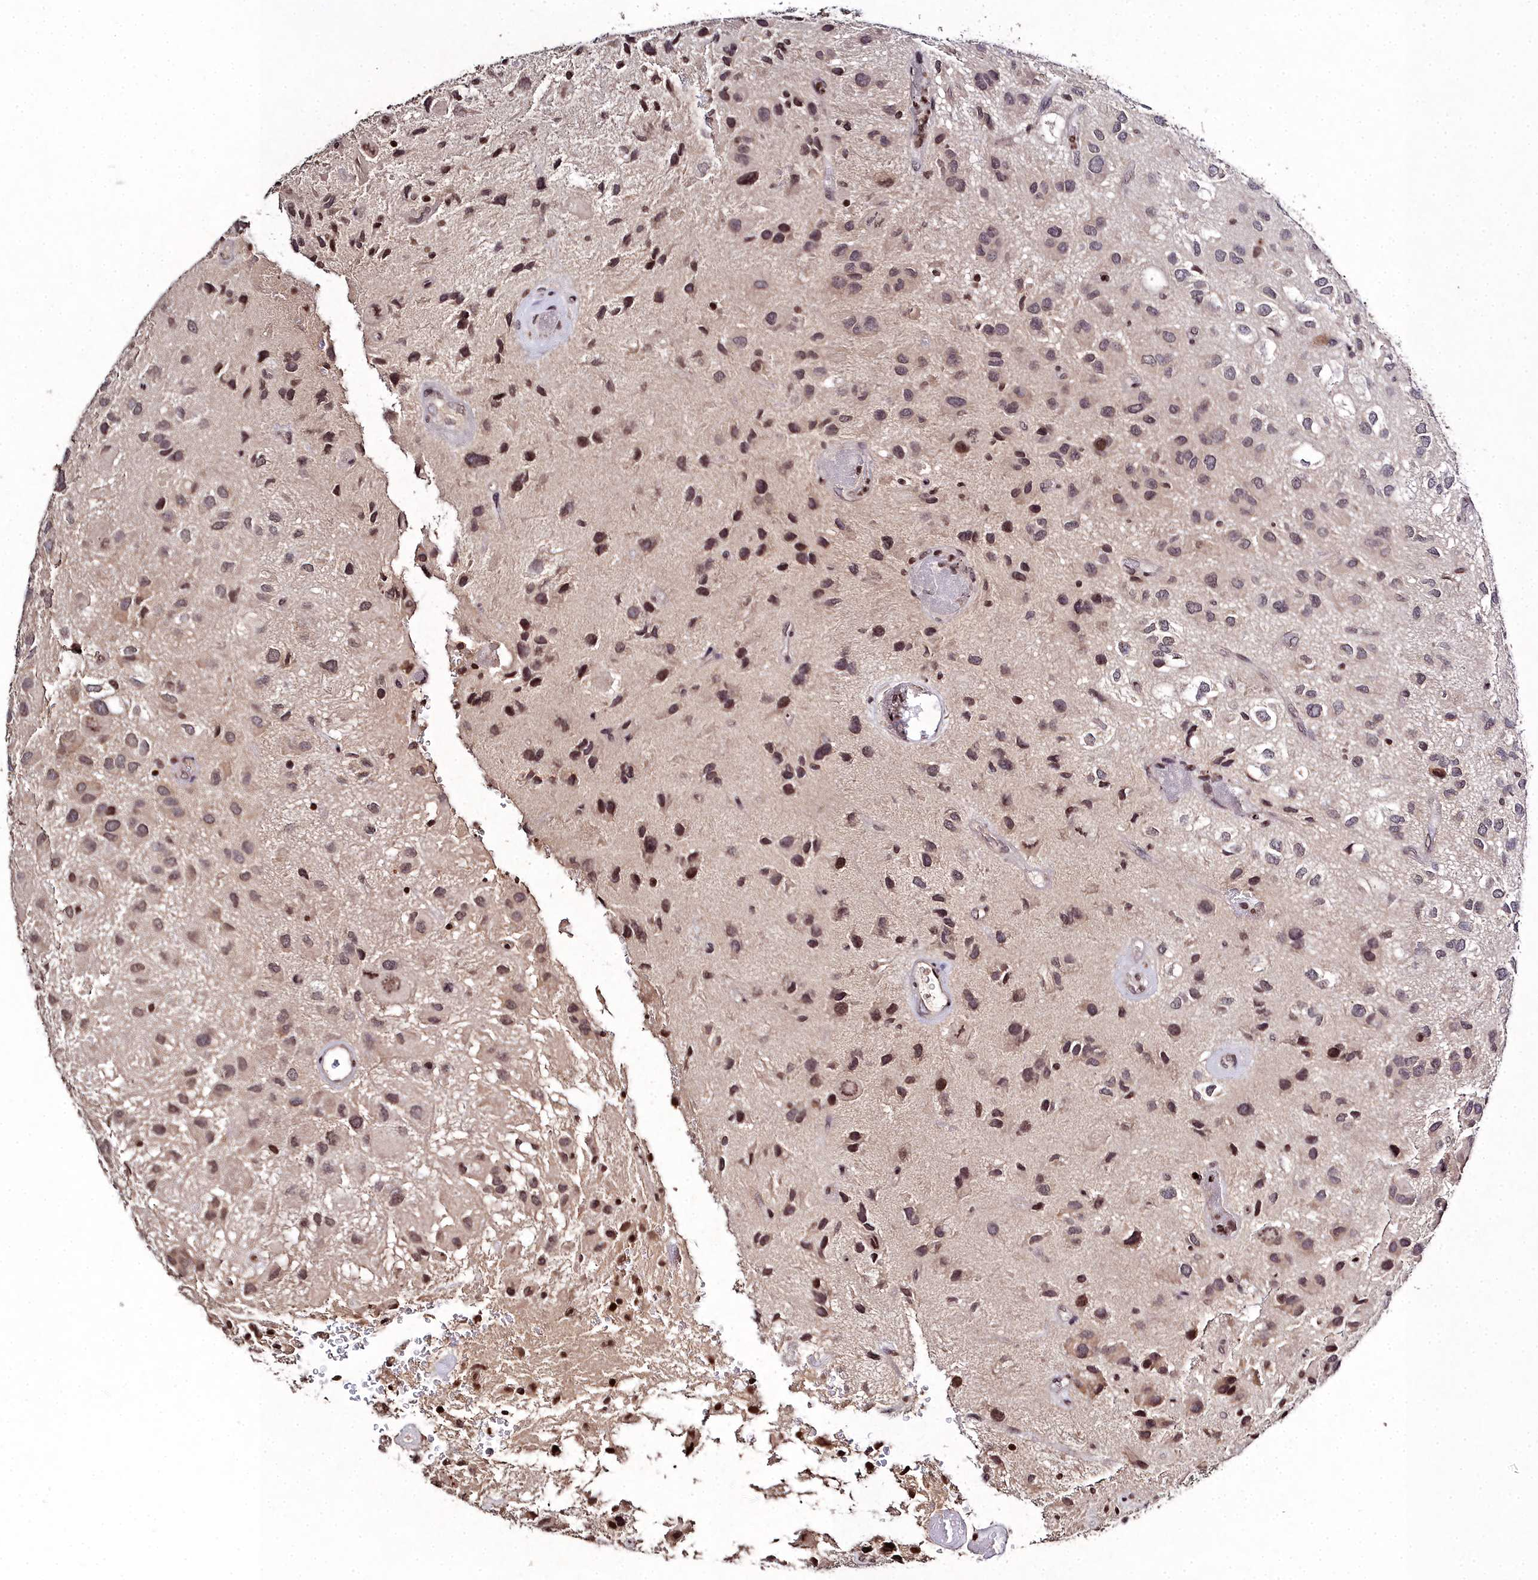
{"staining": {"intensity": "moderate", "quantity": "25%-75%", "location": "nuclear"}, "tissue": "glioma", "cell_type": "Tumor cells", "image_type": "cancer", "snomed": [{"axis": "morphology", "description": "Glioma, malignant, Low grade"}, {"axis": "topography", "description": "Brain"}], "caption": "Glioma stained for a protein (brown) shows moderate nuclear positive expression in approximately 25%-75% of tumor cells.", "gene": "FZD4", "patient": {"sex": "male", "age": 66}}